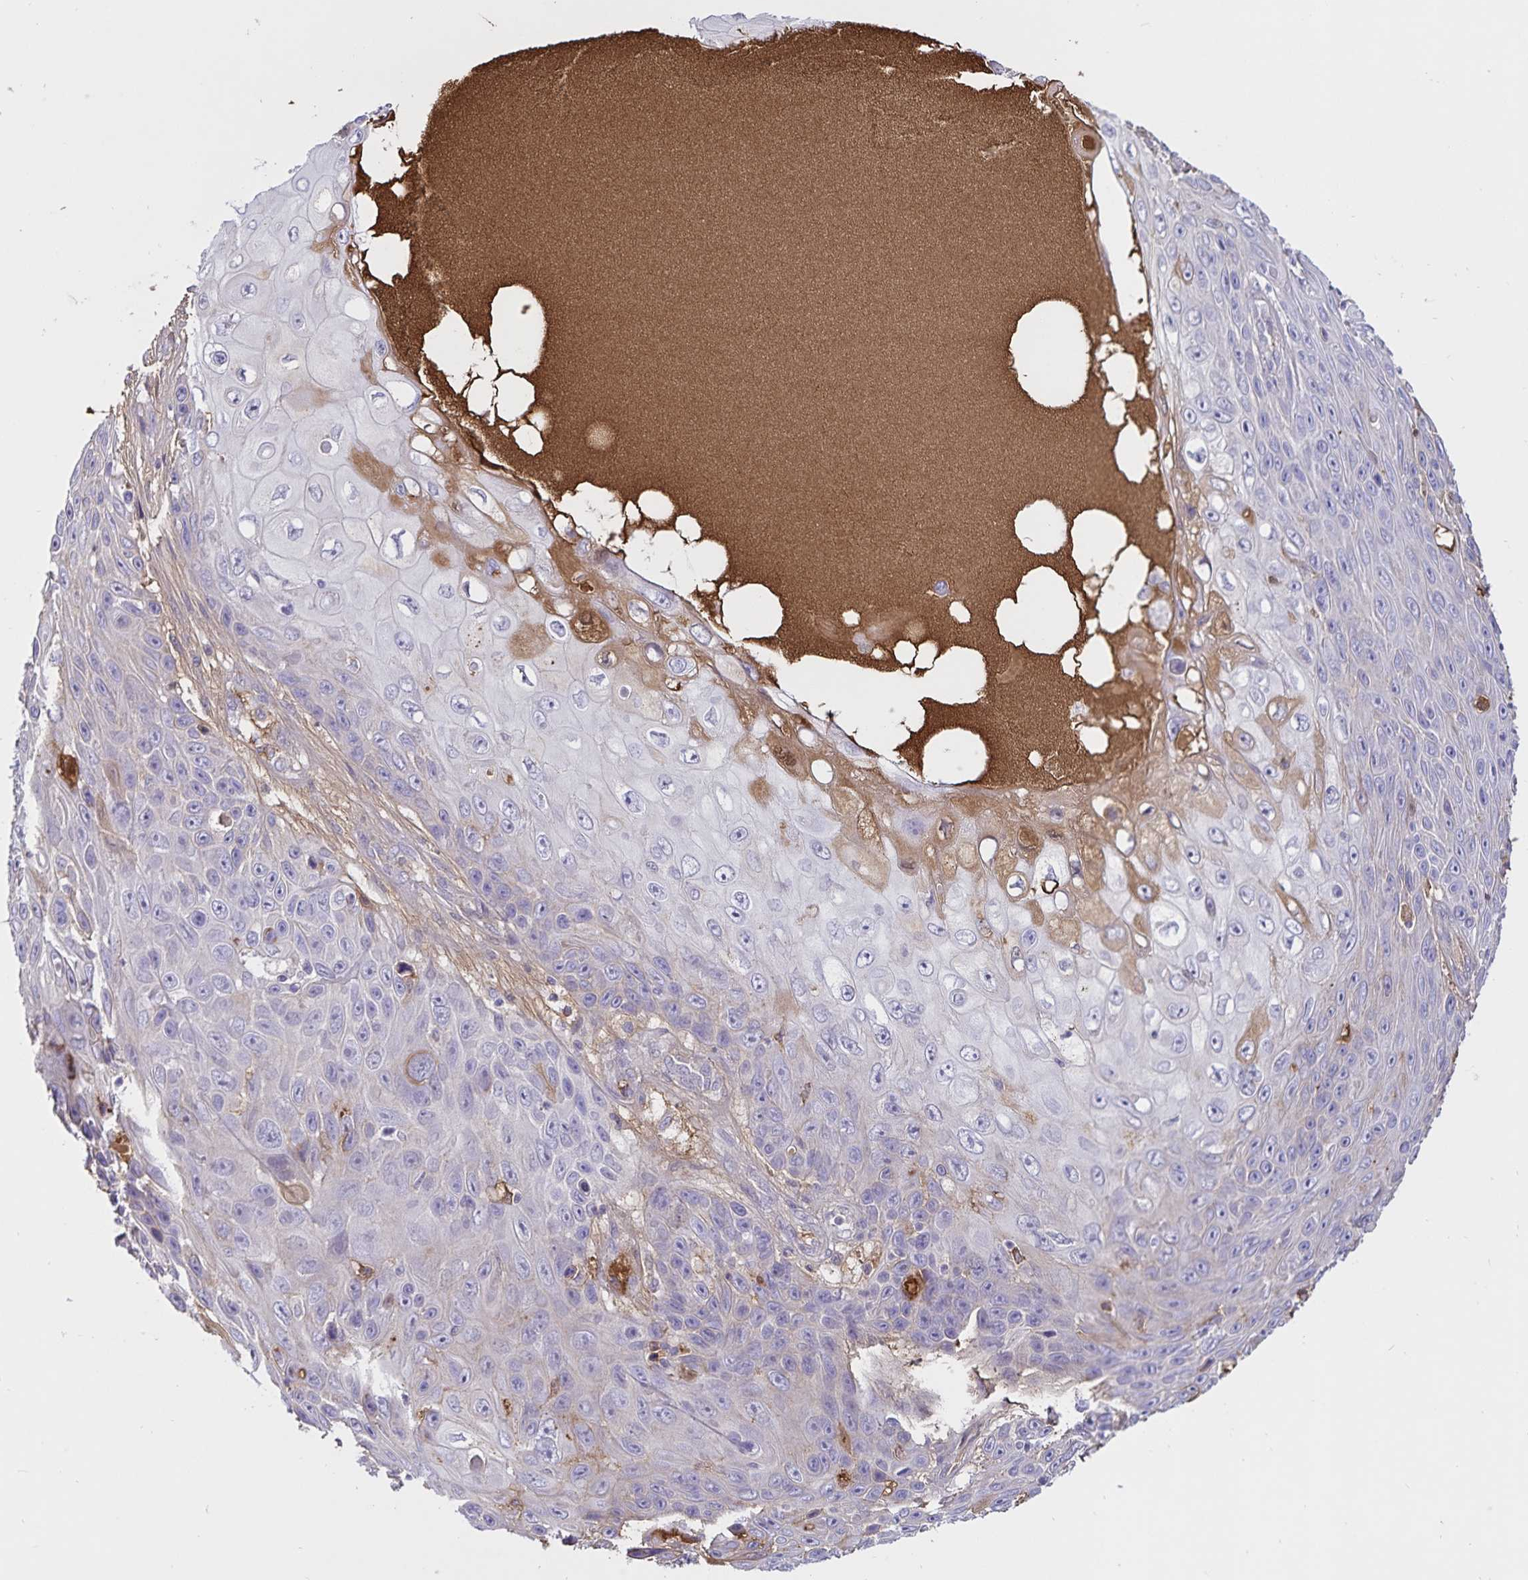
{"staining": {"intensity": "weak", "quantity": "<25%", "location": "cytoplasmic/membranous"}, "tissue": "skin cancer", "cell_type": "Tumor cells", "image_type": "cancer", "snomed": [{"axis": "morphology", "description": "Squamous cell carcinoma, NOS"}, {"axis": "topography", "description": "Skin"}], "caption": "A high-resolution photomicrograph shows immunohistochemistry staining of squamous cell carcinoma (skin), which exhibits no significant positivity in tumor cells. (DAB (3,3'-diaminobenzidine) immunohistochemistry (IHC) with hematoxylin counter stain).", "gene": "FGG", "patient": {"sex": "male", "age": 82}}